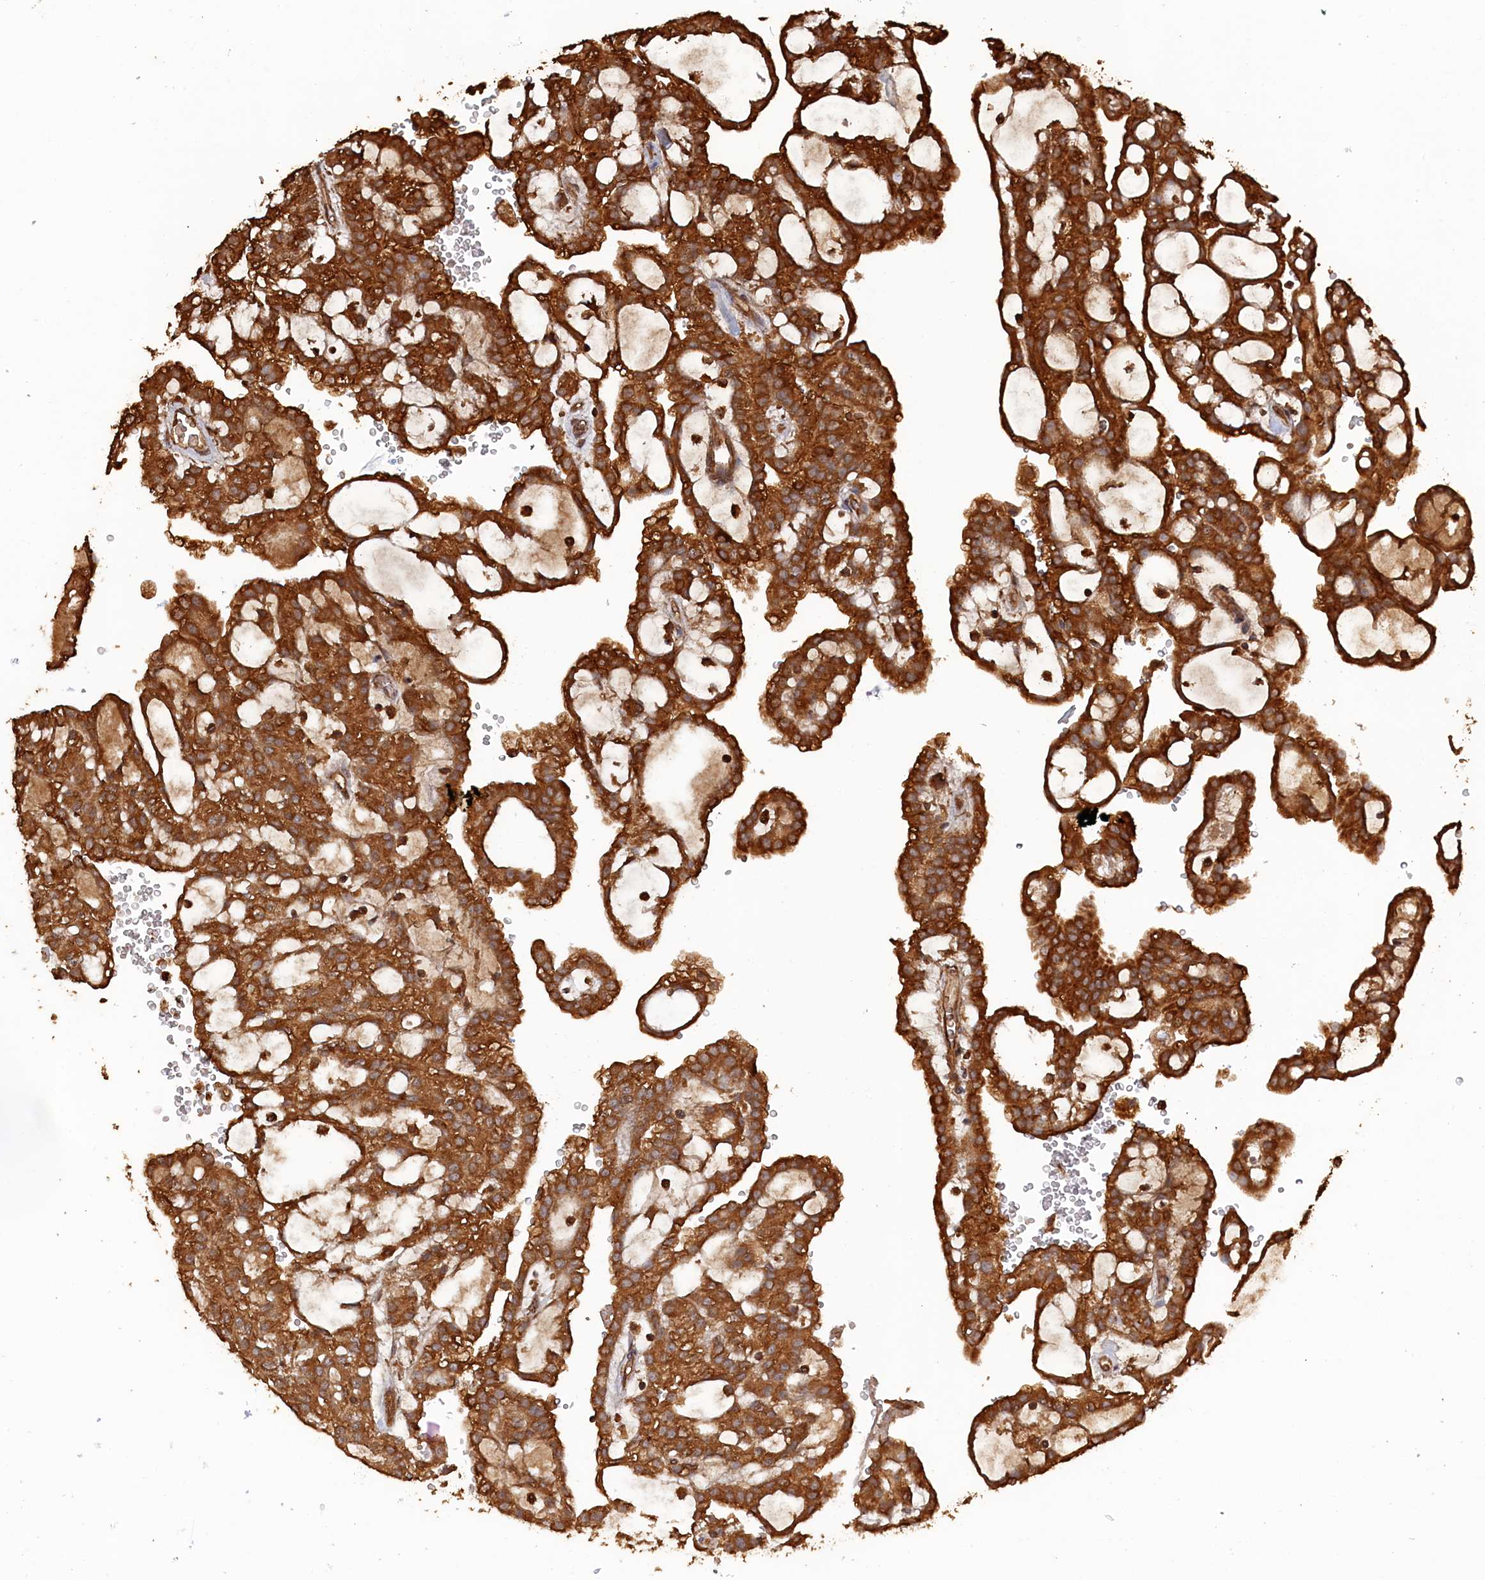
{"staining": {"intensity": "strong", "quantity": ">75%", "location": "cytoplasmic/membranous"}, "tissue": "renal cancer", "cell_type": "Tumor cells", "image_type": "cancer", "snomed": [{"axis": "morphology", "description": "Adenocarcinoma, NOS"}, {"axis": "topography", "description": "Kidney"}], "caption": "Strong cytoplasmic/membranous expression for a protein is present in approximately >75% of tumor cells of renal adenocarcinoma using immunohistochemistry.", "gene": "SNX33", "patient": {"sex": "male", "age": 63}}